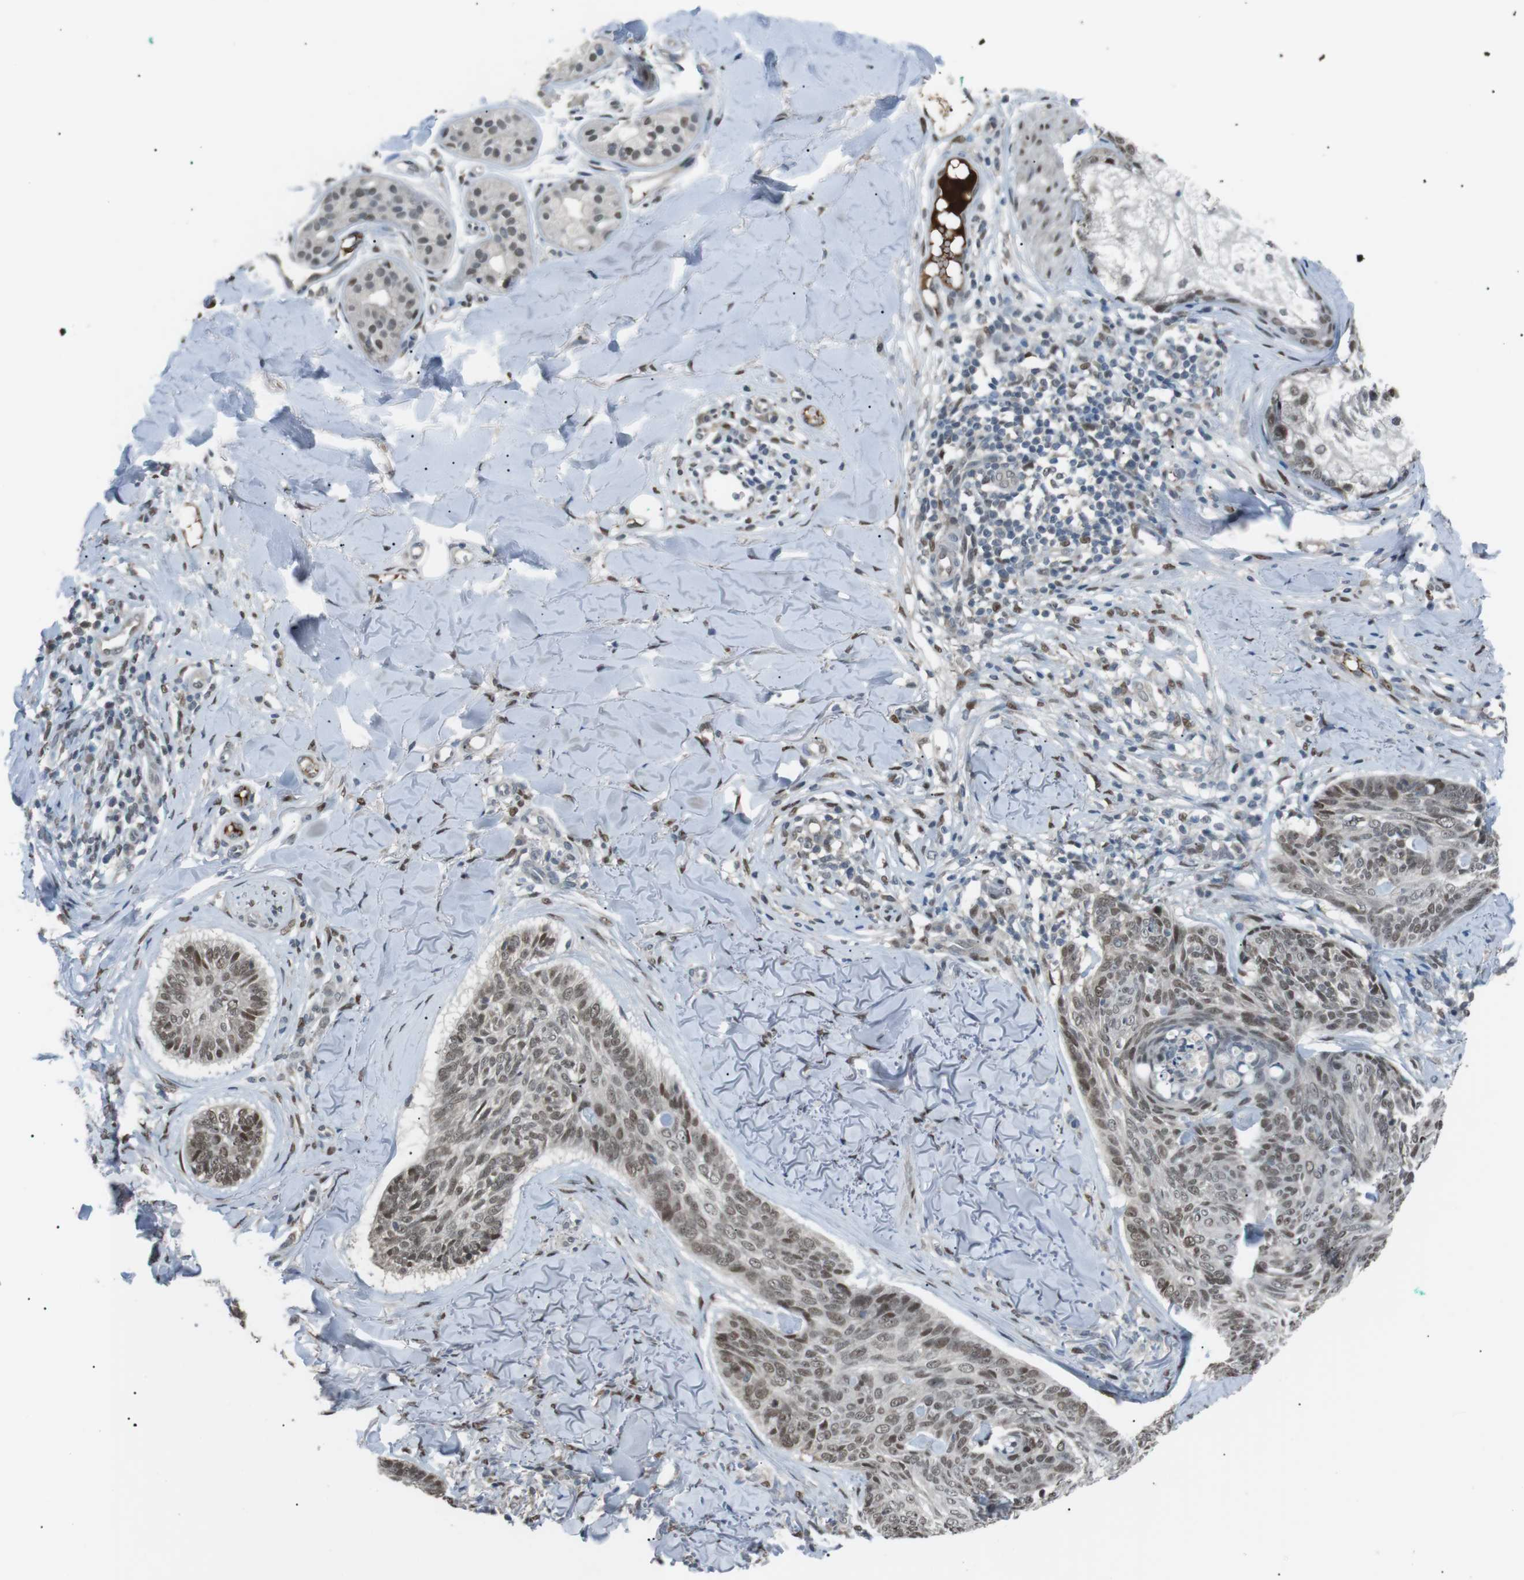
{"staining": {"intensity": "weak", "quantity": ">75%", "location": "nuclear"}, "tissue": "skin cancer", "cell_type": "Tumor cells", "image_type": "cancer", "snomed": [{"axis": "morphology", "description": "Basal cell carcinoma"}, {"axis": "topography", "description": "Skin"}], "caption": "Weak nuclear protein staining is present in approximately >75% of tumor cells in basal cell carcinoma (skin). Ihc stains the protein in brown and the nuclei are stained blue.", "gene": "SRPK2", "patient": {"sex": "male", "age": 43}}